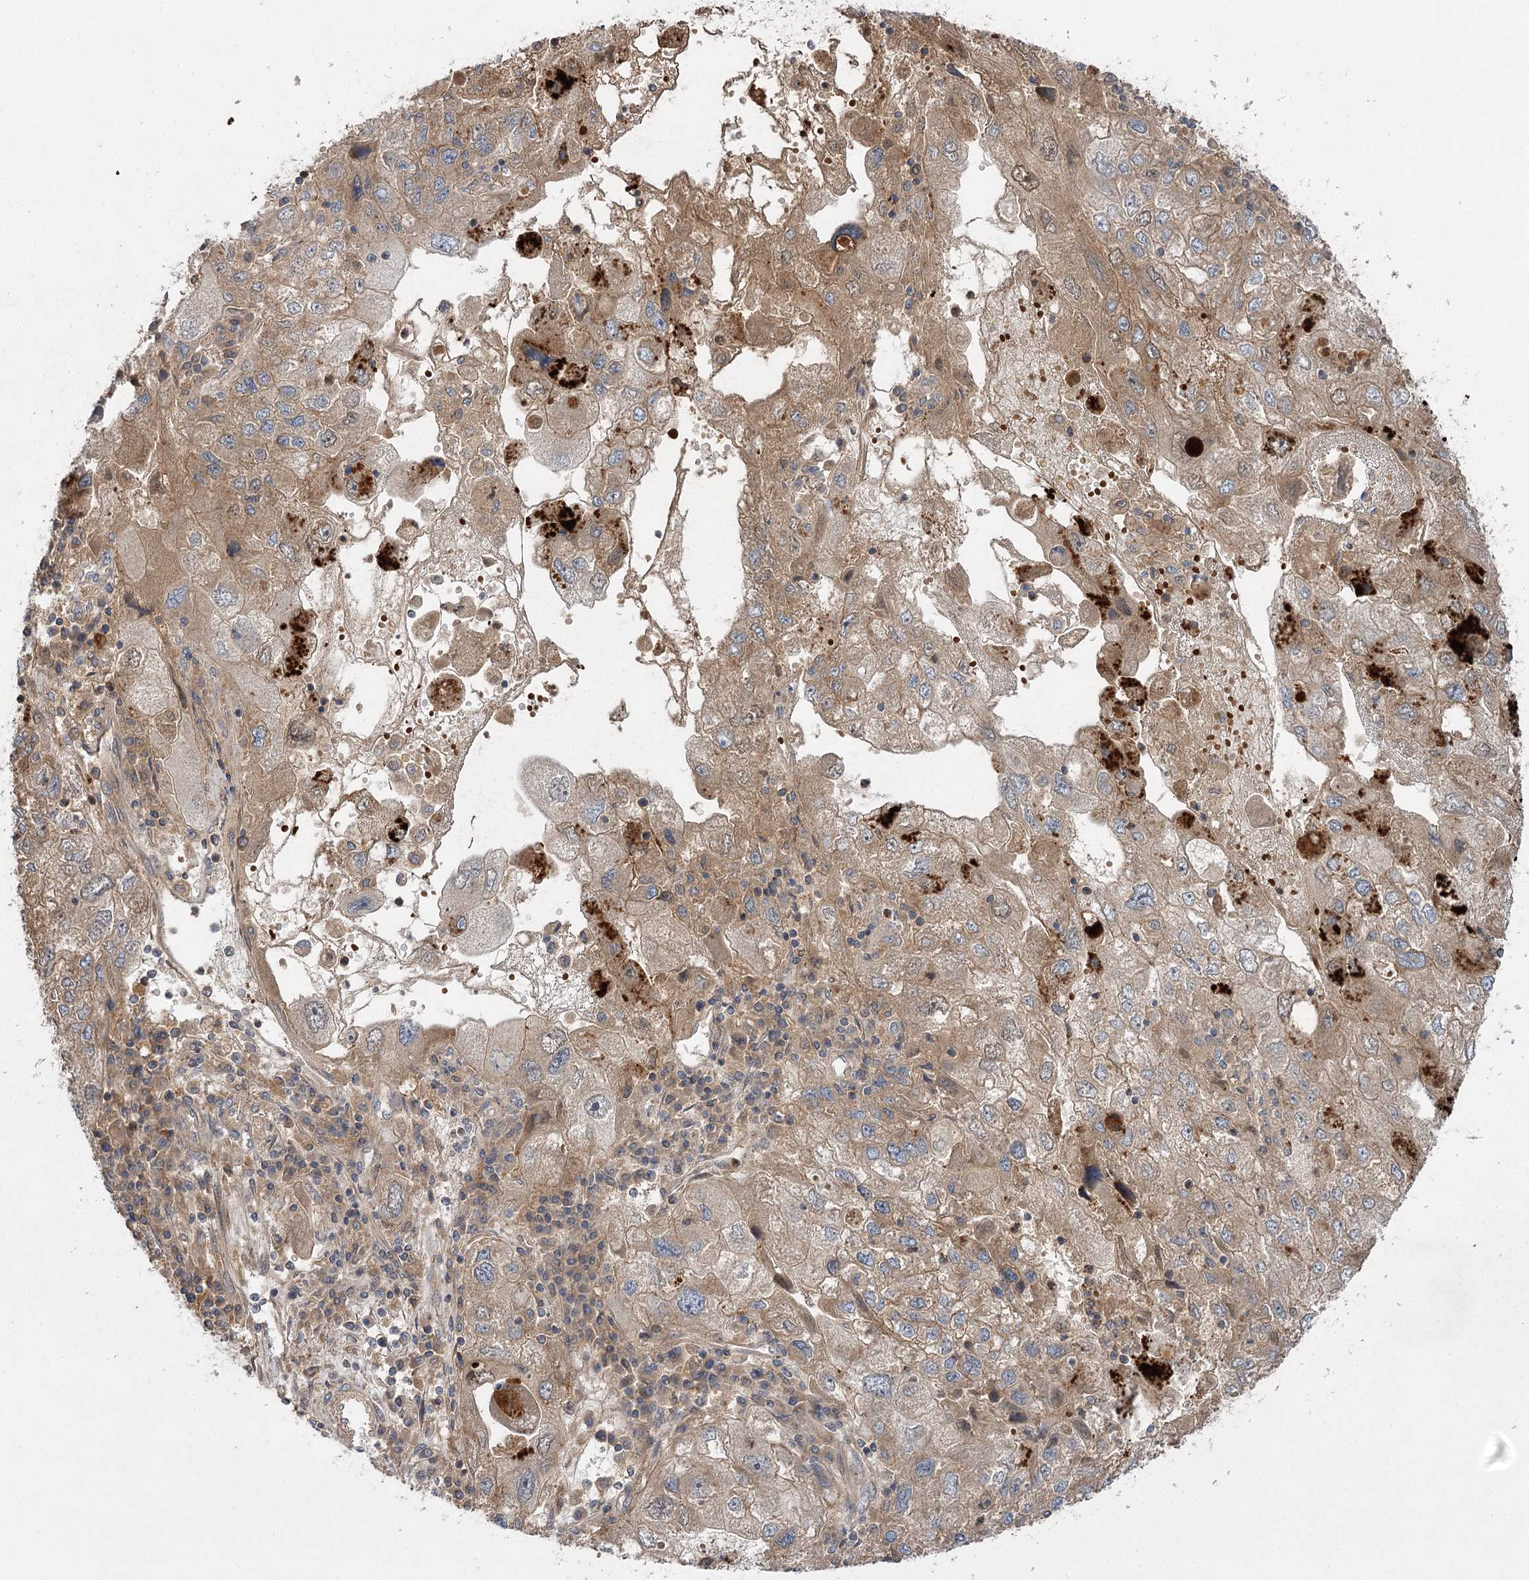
{"staining": {"intensity": "moderate", "quantity": ">75%", "location": "cytoplasmic/membranous"}, "tissue": "endometrial cancer", "cell_type": "Tumor cells", "image_type": "cancer", "snomed": [{"axis": "morphology", "description": "Adenocarcinoma, NOS"}, {"axis": "topography", "description": "Endometrium"}], "caption": "Adenocarcinoma (endometrial) tissue displays moderate cytoplasmic/membranous expression in approximately >75% of tumor cells", "gene": "KIAA0825", "patient": {"sex": "female", "age": 49}}